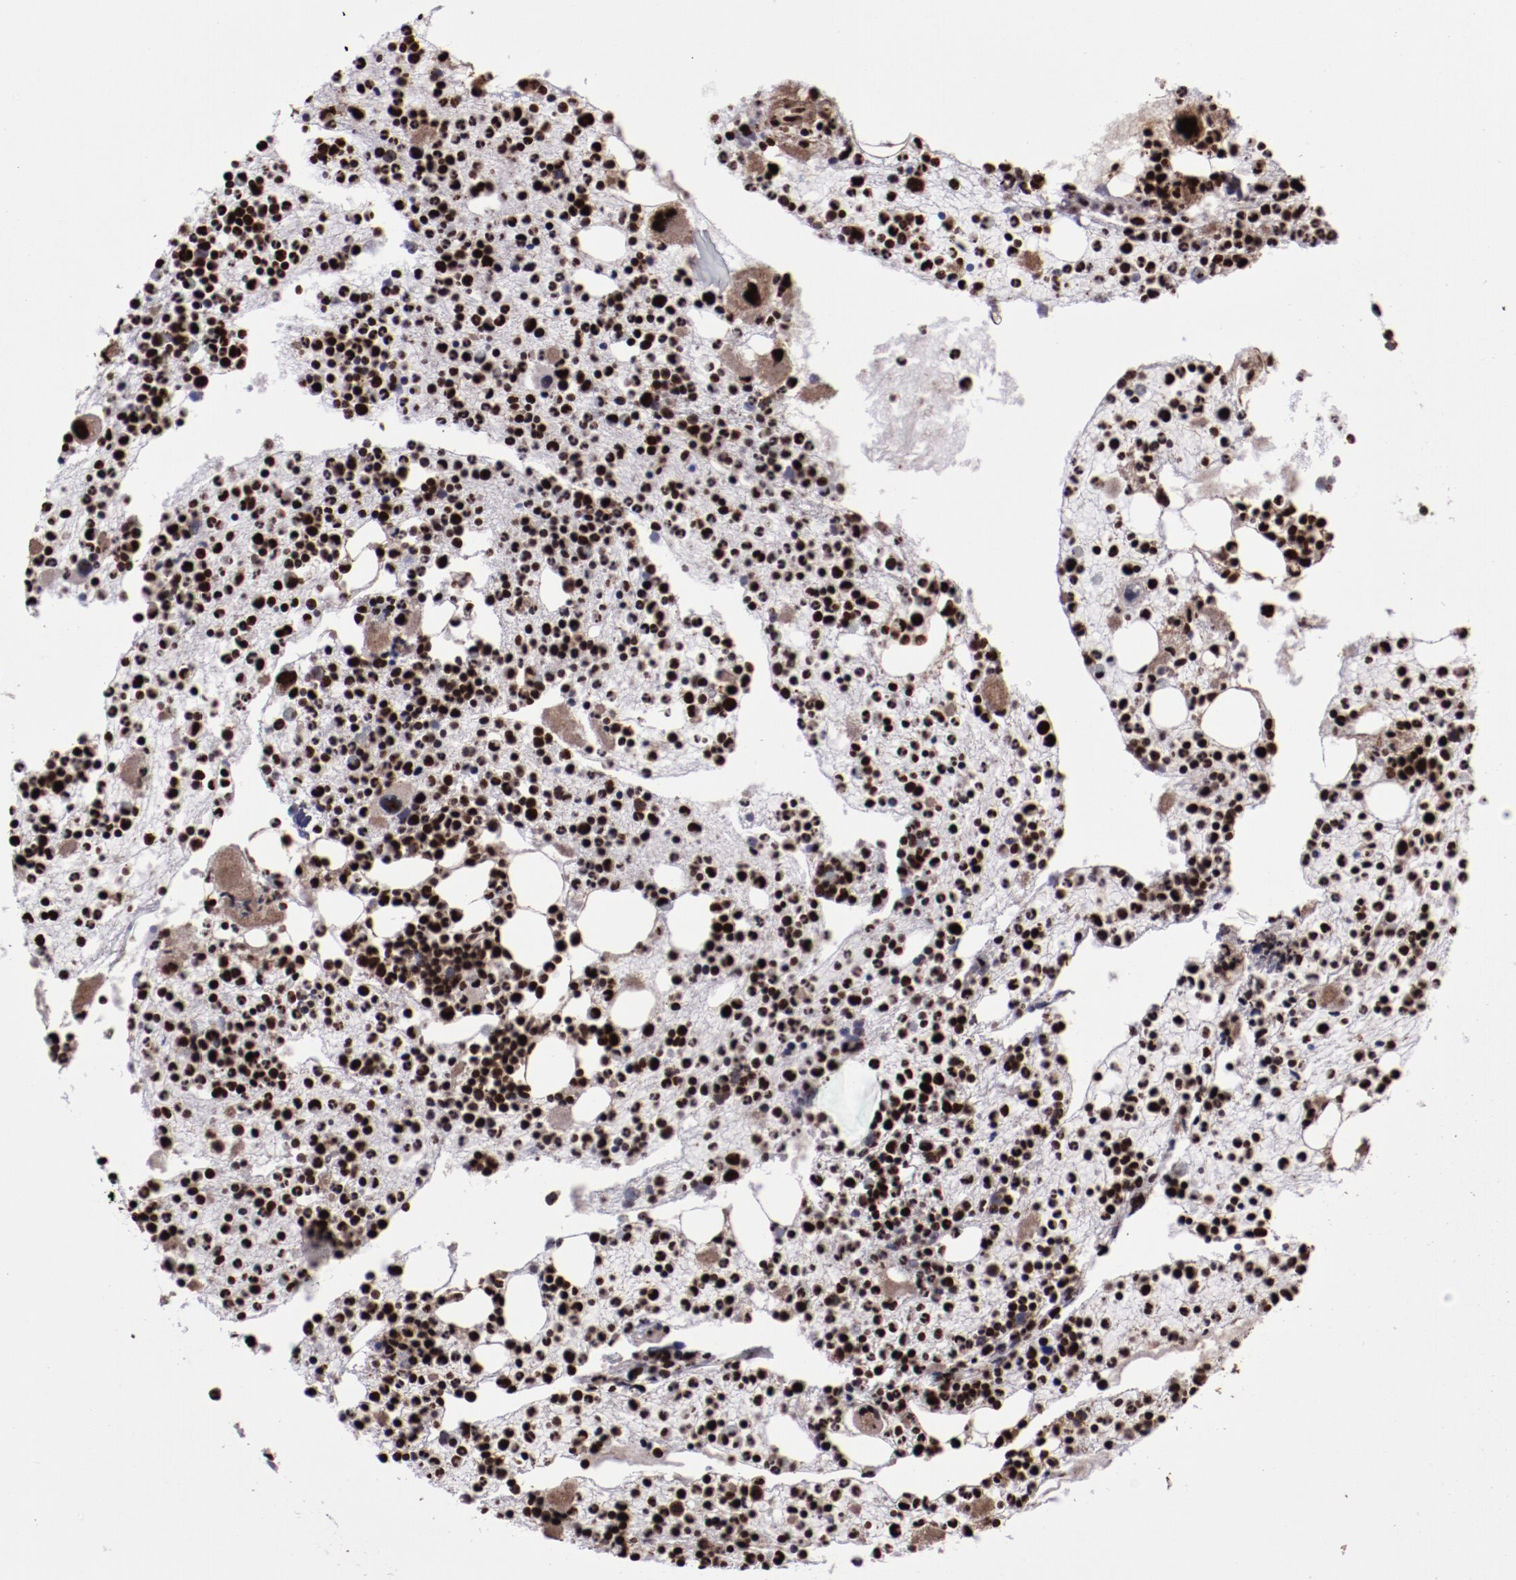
{"staining": {"intensity": "strong", "quantity": ">75%", "location": "cytoplasmic/membranous,nuclear"}, "tissue": "bone marrow", "cell_type": "Hematopoietic cells", "image_type": "normal", "snomed": [{"axis": "morphology", "description": "Normal tissue, NOS"}, {"axis": "topography", "description": "Bone marrow"}], "caption": "Immunohistochemistry (IHC) of unremarkable human bone marrow reveals high levels of strong cytoplasmic/membranous,nuclear positivity in about >75% of hematopoietic cells.", "gene": "SNW1", "patient": {"sex": "male", "age": 15}}